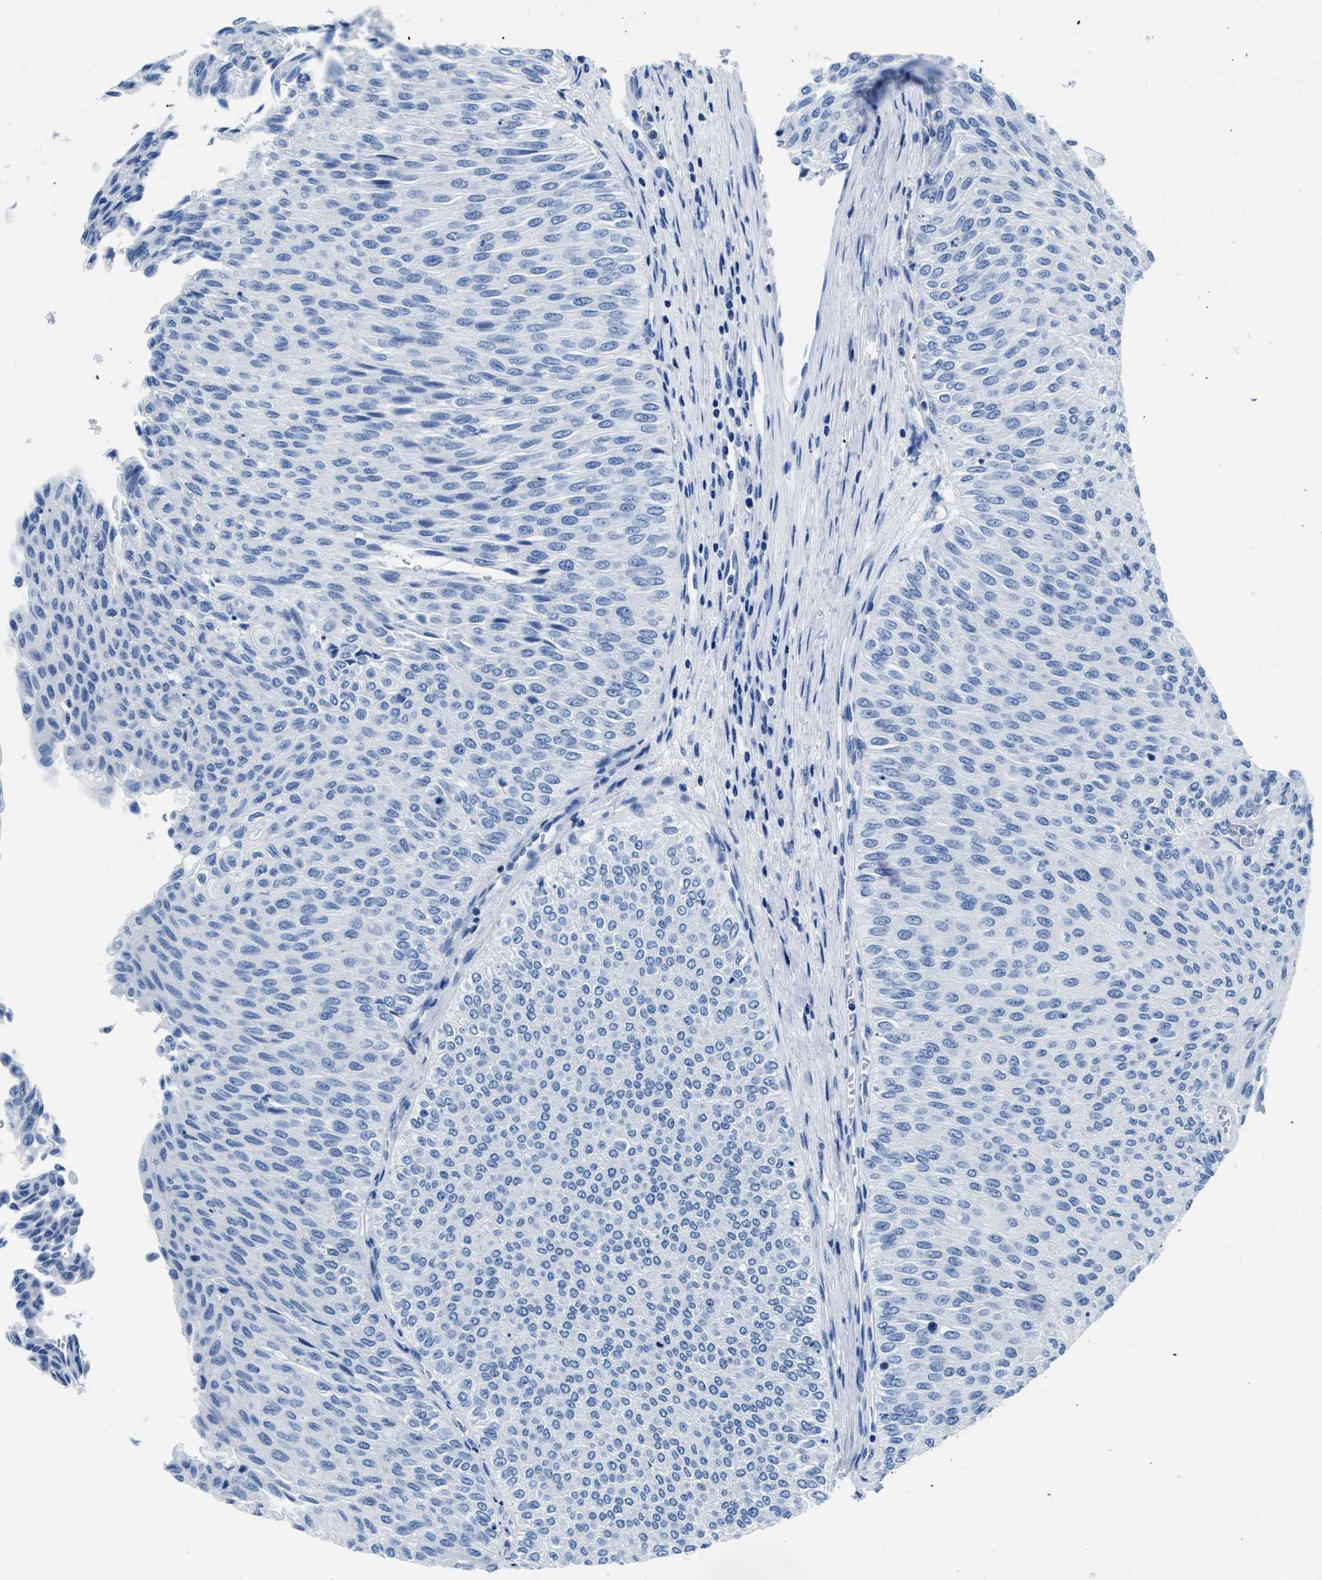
{"staining": {"intensity": "negative", "quantity": "none", "location": "none"}, "tissue": "urothelial cancer", "cell_type": "Tumor cells", "image_type": "cancer", "snomed": [{"axis": "morphology", "description": "Urothelial carcinoma, Low grade"}, {"axis": "topography", "description": "Urinary bladder"}], "caption": "This is an immunohistochemistry micrograph of human urothelial cancer. There is no positivity in tumor cells.", "gene": "CPS1", "patient": {"sex": "male", "age": 78}}